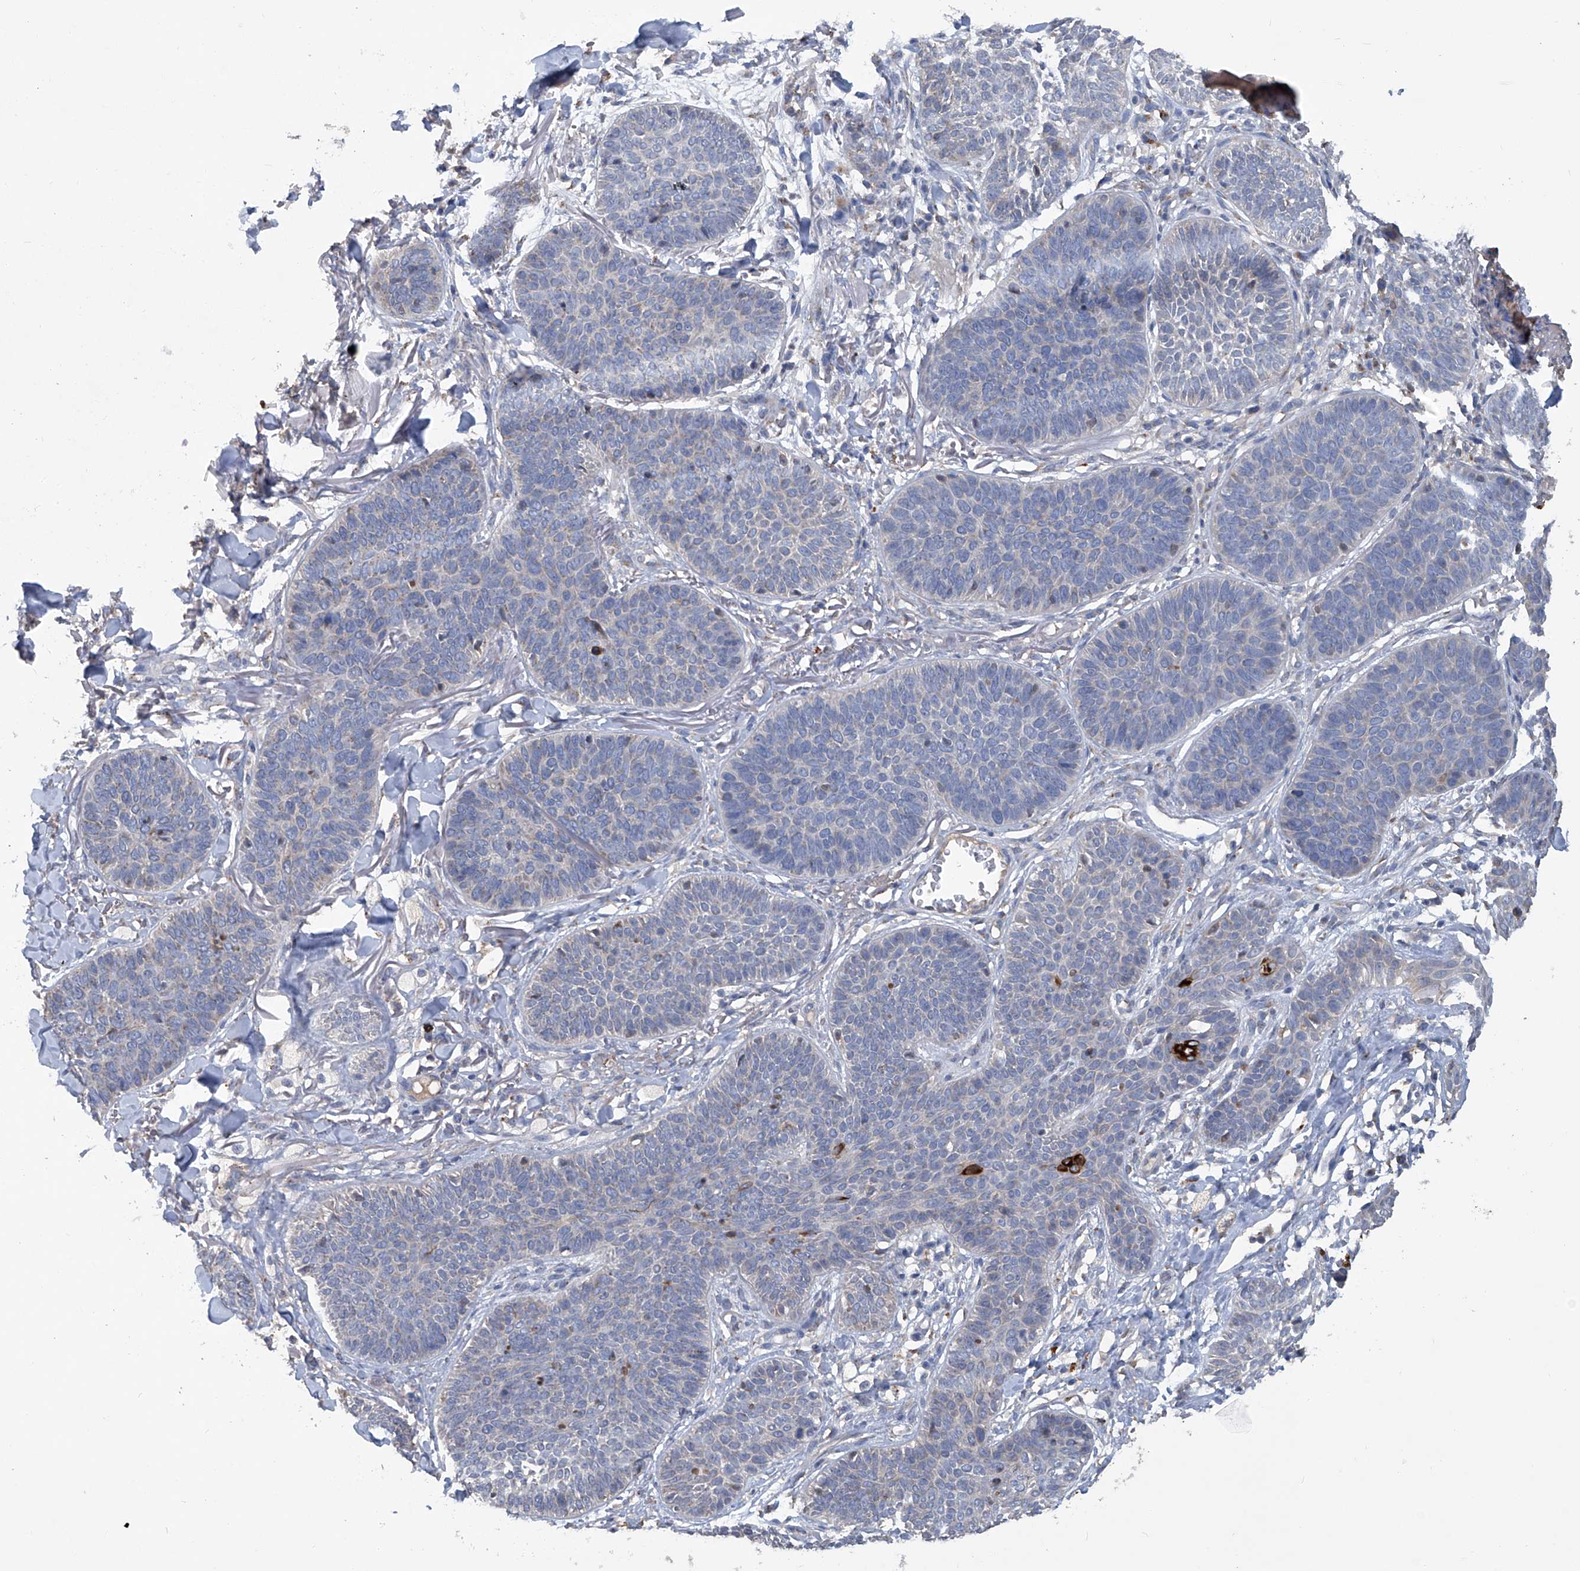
{"staining": {"intensity": "negative", "quantity": "none", "location": "none"}, "tissue": "skin cancer", "cell_type": "Tumor cells", "image_type": "cancer", "snomed": [{"axis": "morphology", "description": "Basal cell carcinoma"}, {"axis": "topography", "description": "Skin"}], "caption": "This is a histopathology image of immunohistochemistry (IHC) staining of skin cancer, which shows no staining in tumor cells. (DAB (3,3'-diaminobenzidine) IHC with hematoxylin counter stain).", "gene": "PCSK5", "patient": {"sex": "male", "age": 85}}